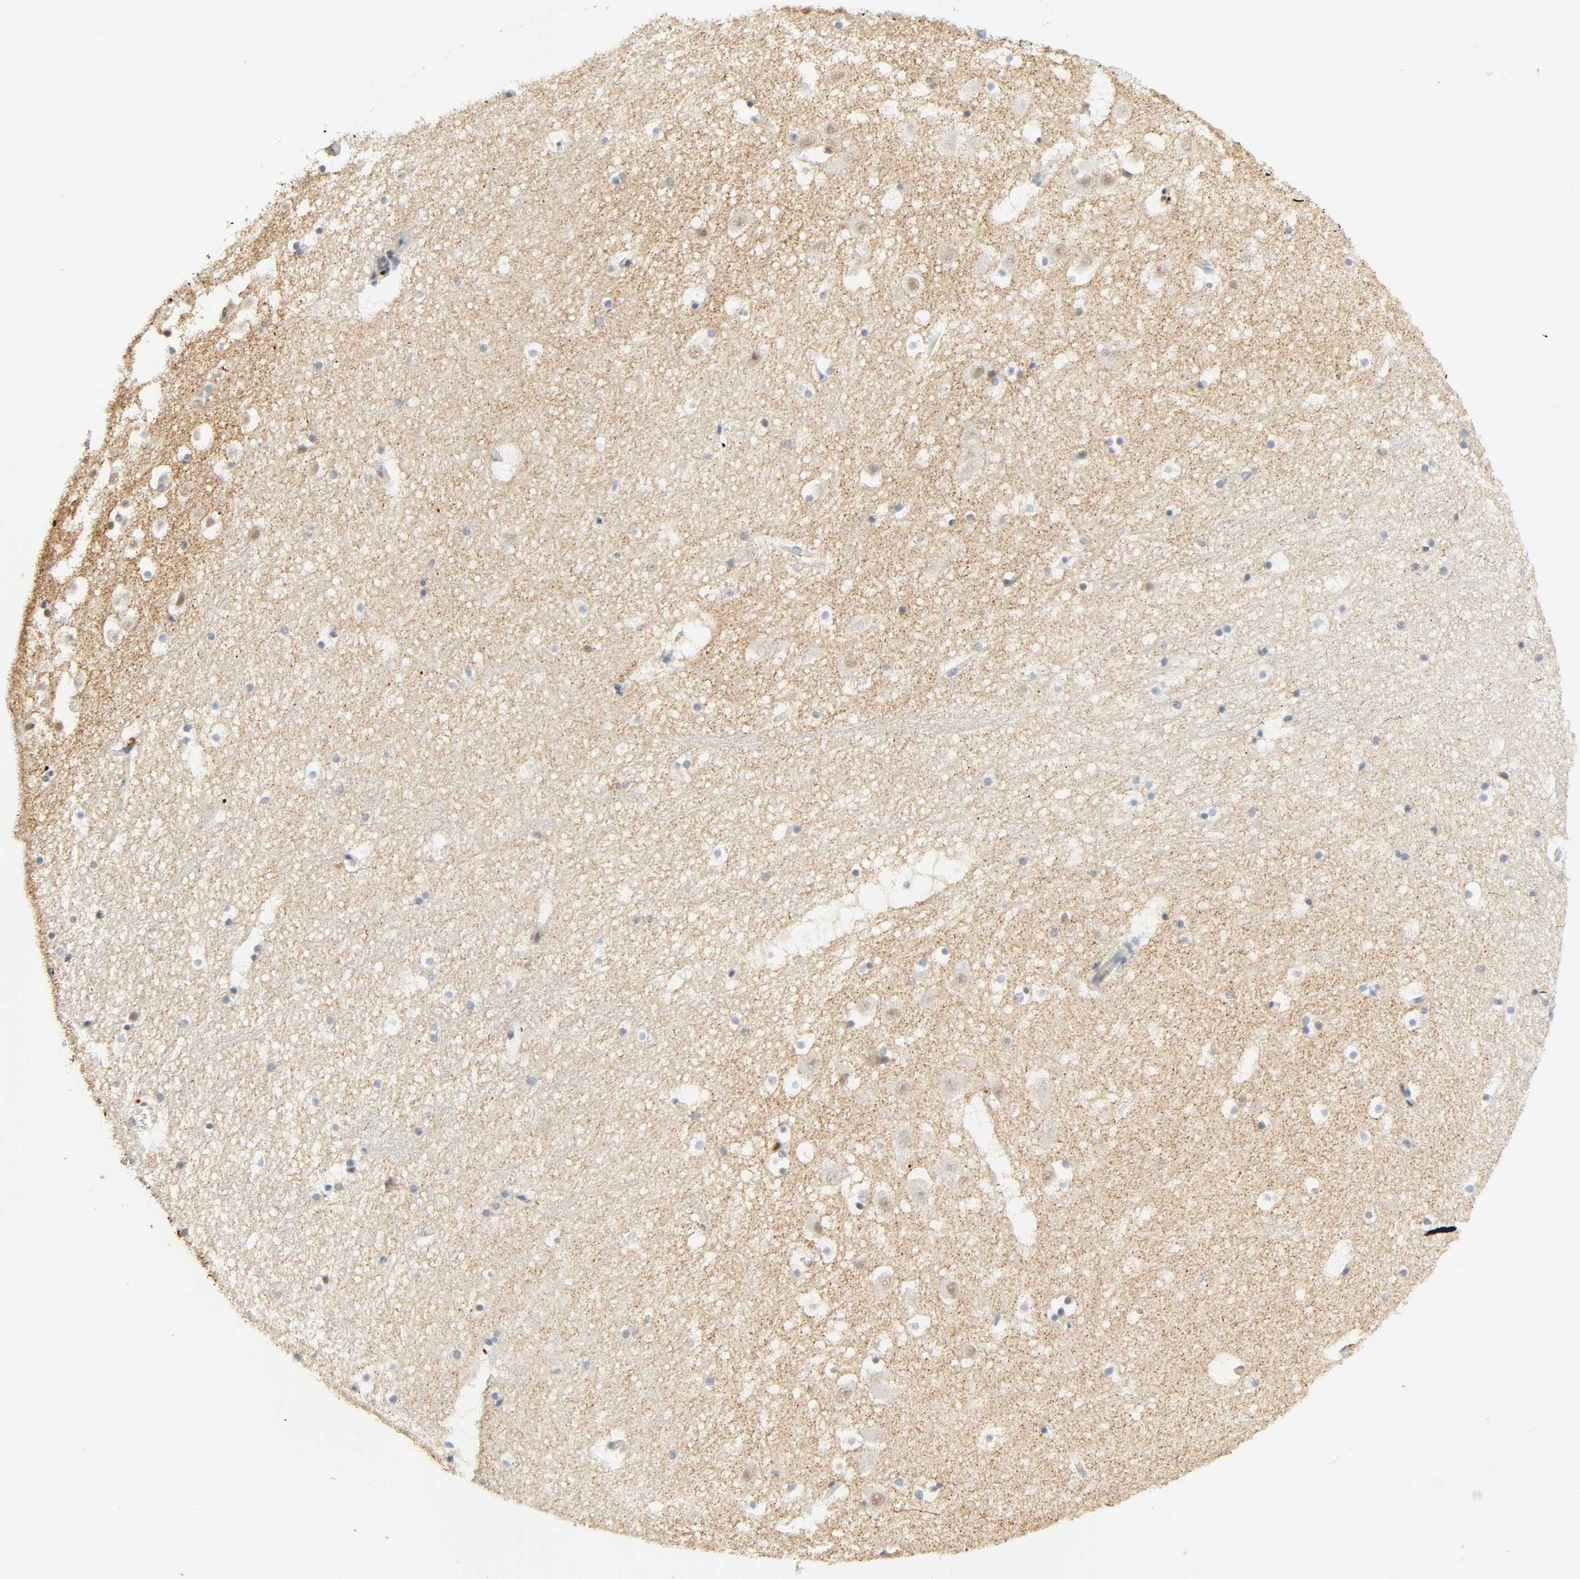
{"staining": {"intensity": "strong", "quantity": "<25%", "location": "cytoplasmic/membranous"}, "tissue": "hippocampus", "cell_type": "Glial cells", "image_type": "normal", "snomed": [{"axis": "morphology", "description": "Normal tissue, NOS"}, {"axis": "topography", "description": "Hippocampus"}], "caption": "IHC photomicrograph of normal human hippocampus stained for a protein (brown), which exhibits medium levels of strong cytoplasmic/membranous expression in approximately <25% of glial cells.", "gene": "ACSS2", "patient": {"sex": "male", "age": 45}}